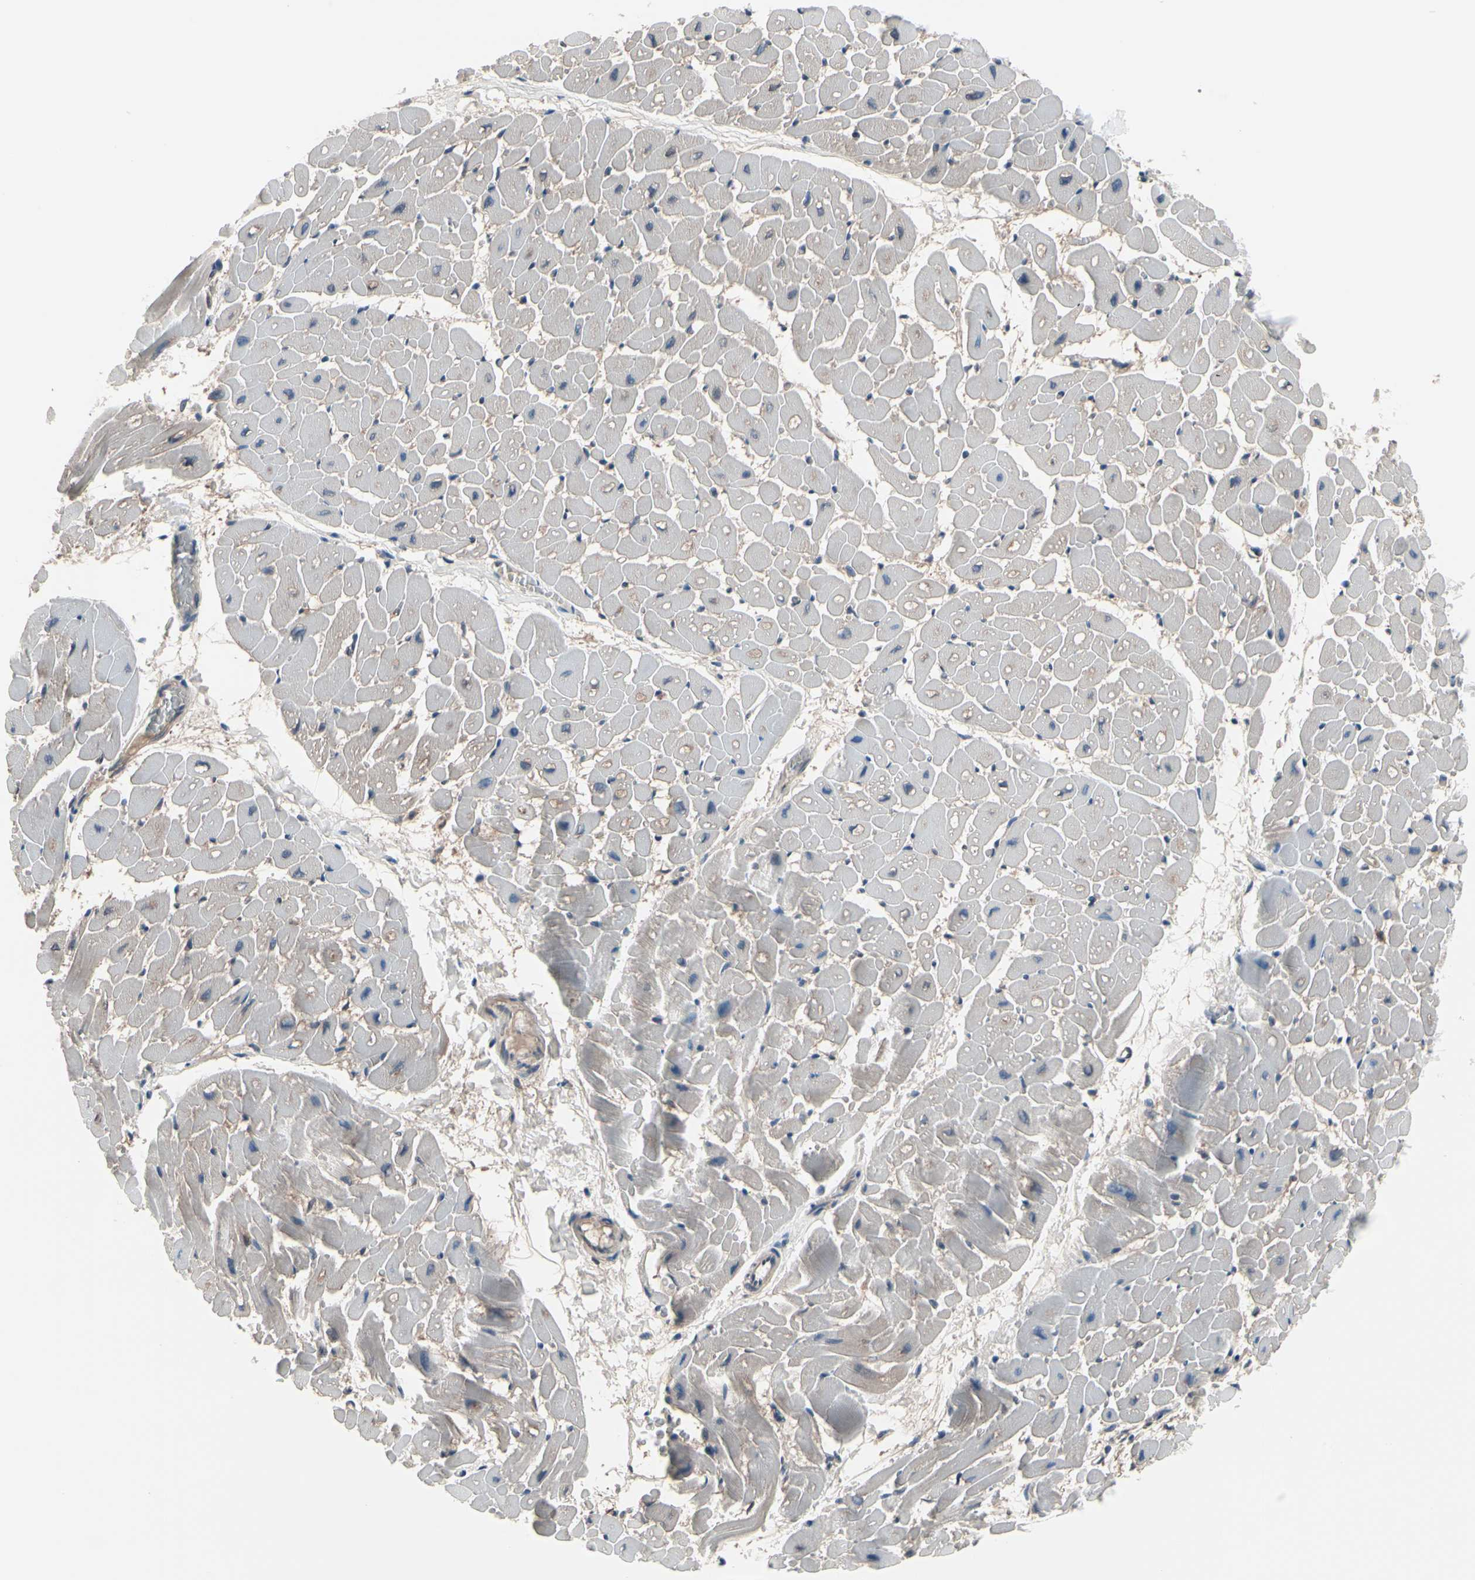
{"staining": {"intensity": "weak", "quantity": ">75%", "location": "cytoplasmic/membranous"}, "tissue": "heart muscle", "cell_type": "Cardiomyocytes", "image_type": "normal", "snomed": [{"axis": "morphology", "description": "Normal tissue, NOS"}, {"axis": "topography", "description": "Heart"}], "caption": "Immunohistochemistry (IHC) of benign human heart muscle demonstrates low levels of weak cytoplasmic/membranous expression in about >75% of cardiomyocytes. Nuclei are stained in blue.", "gene": "PRDX6", "patient": {"sex": "male", "age": 45}}